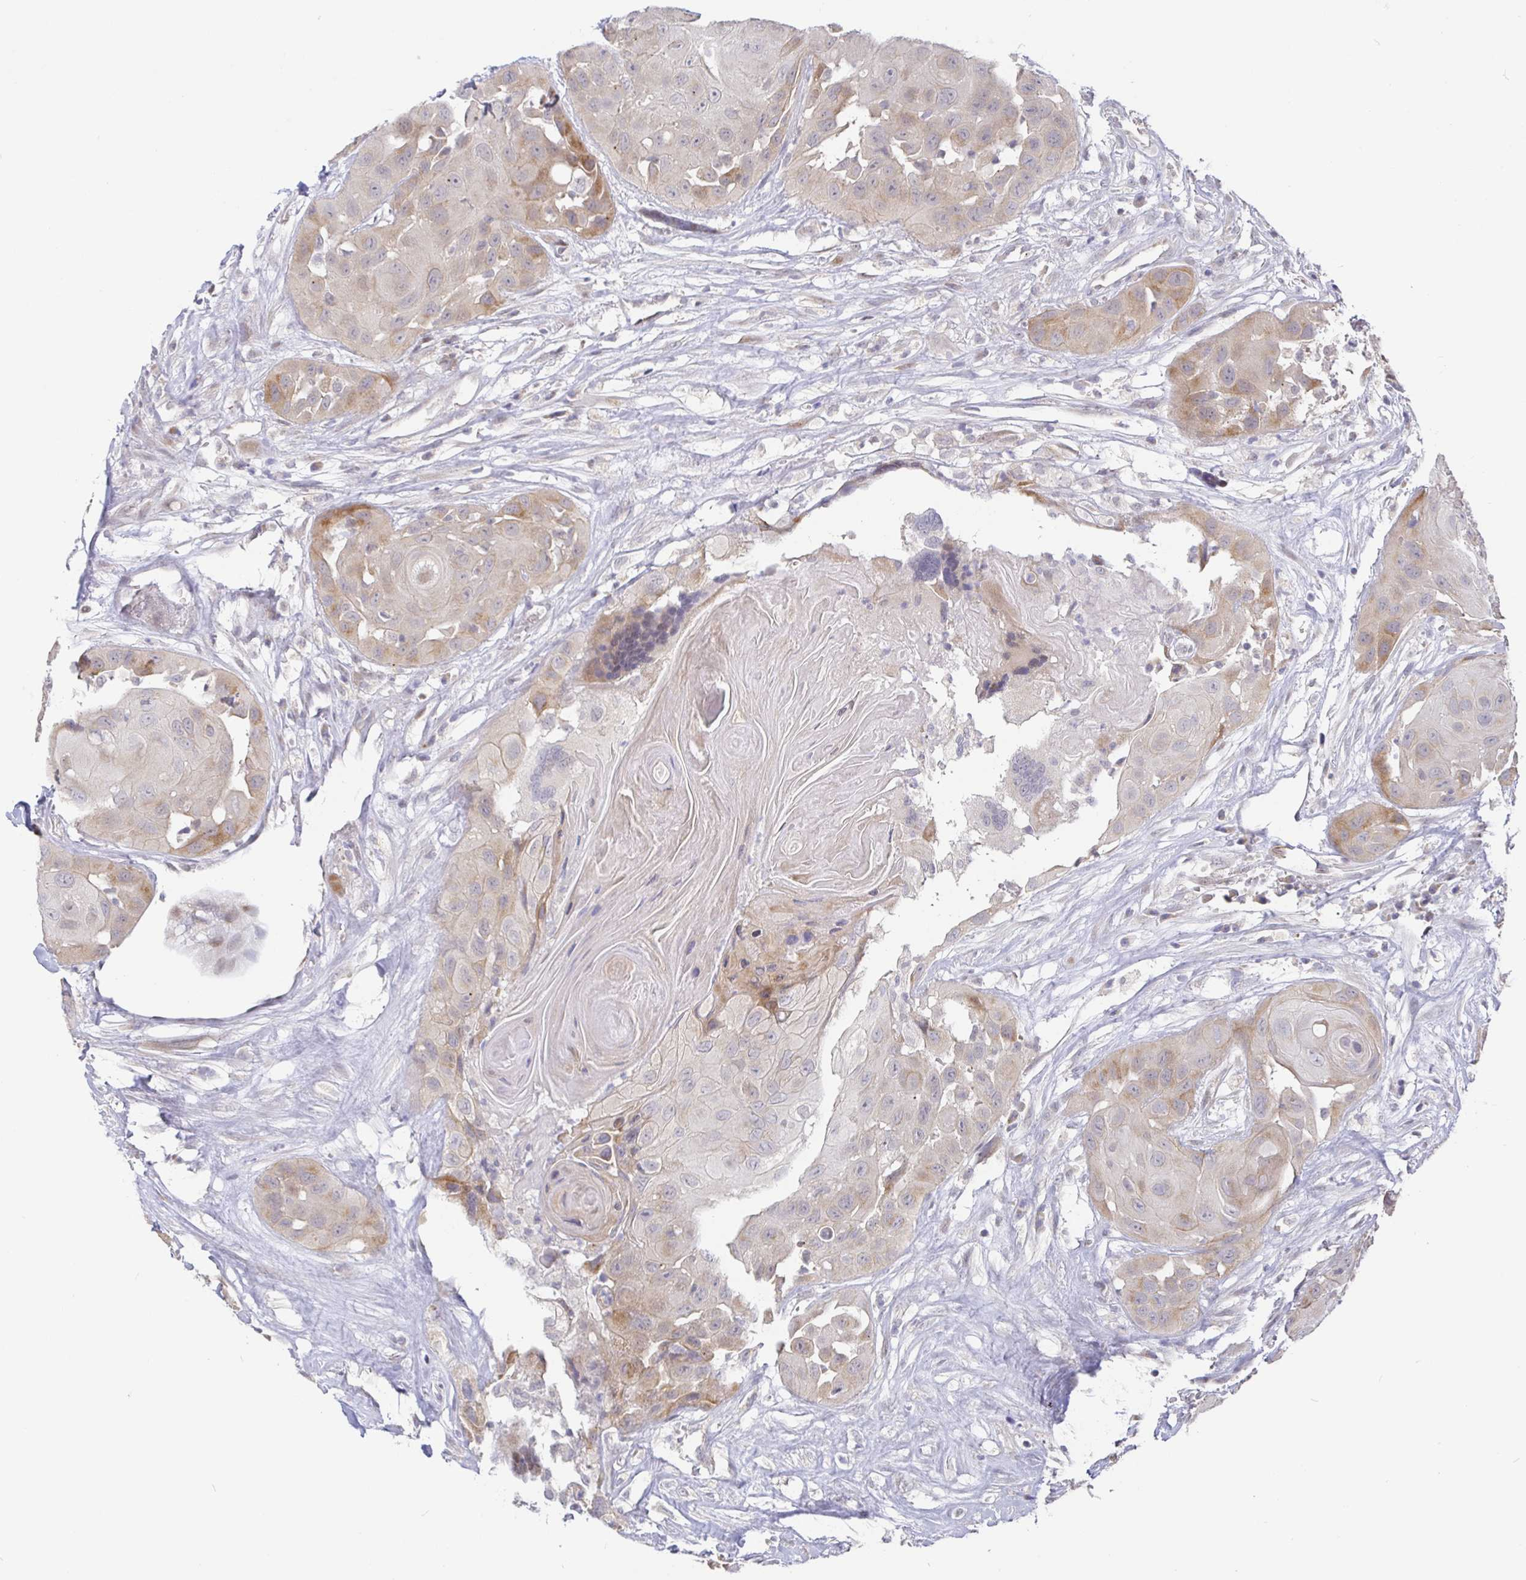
{"staining": {"intensity": "weak", "quantity": "<25%", "location": "cytoplasmic/membranous"}, "tissue": "head and neck cancer", "cell_type": "Tumor cells", "image_type": "cancer", "snomed": [{"axis": "morphology", "description": "Squamous cell carcinoma, NOS"}, {"axis": "topography", "description": "Head-Neck"}], "caption": "Immunohistochemistry (IHC) of head and neck squamous cell carcinoma shows no expression in tumor cells. (DAB (3,3'-diaminobenzidine) immunohistochemistry (IHC) visualized using brightfield microscopy, high magnification).", "gene": "CIT", "patient": {"sex": "male", "age": 83}}